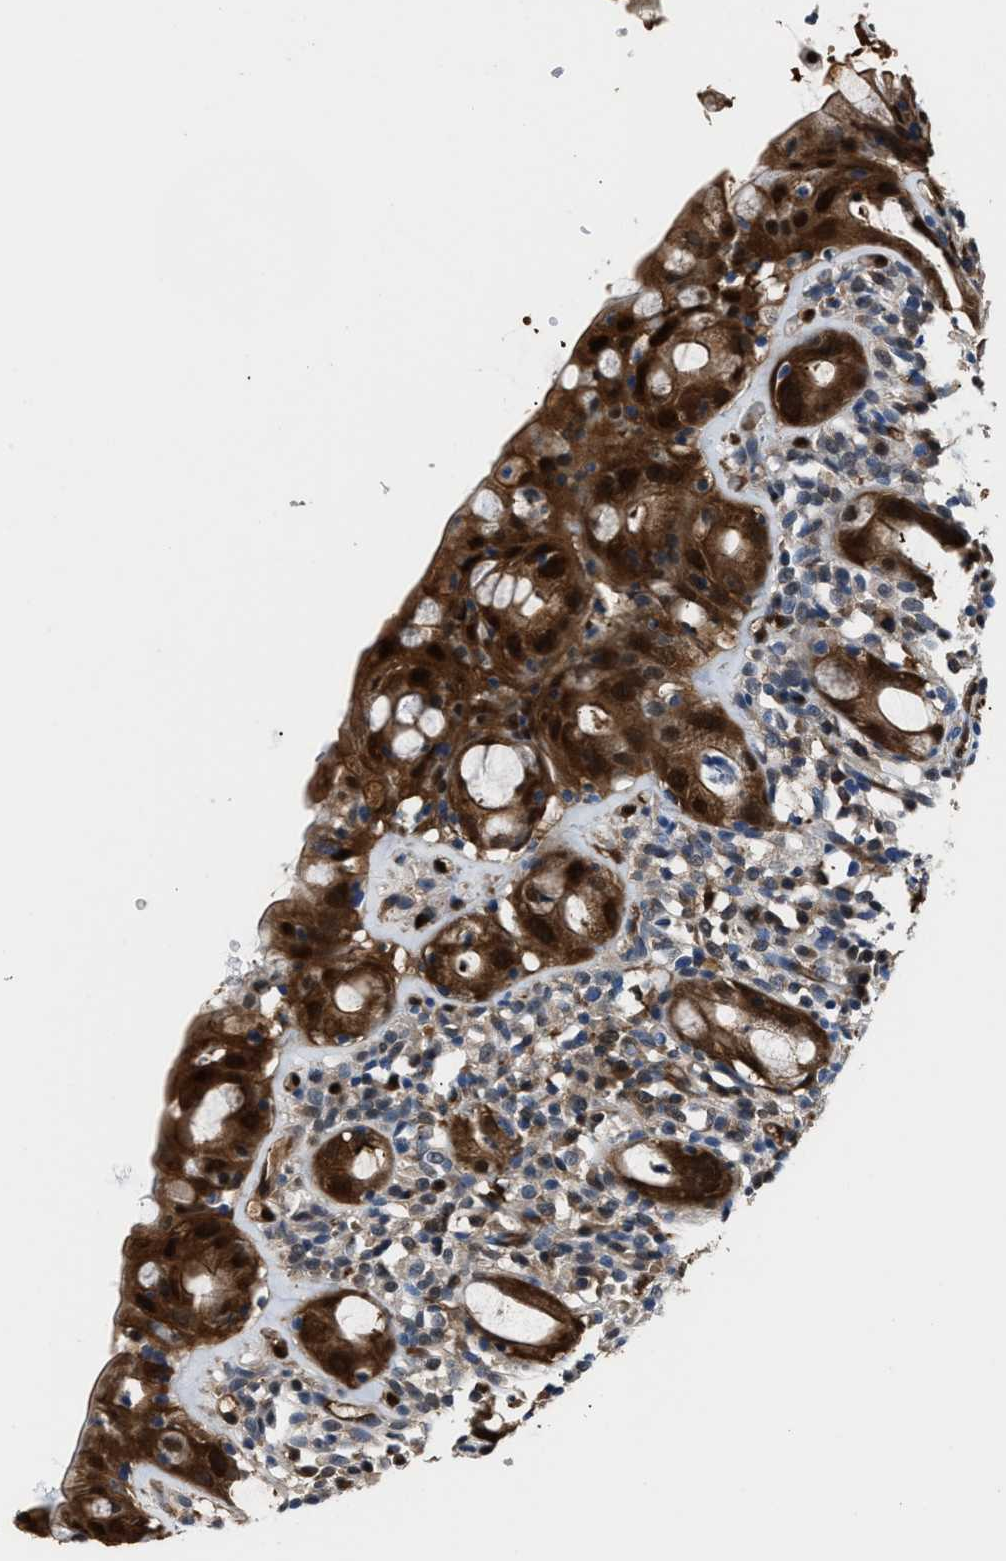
{"staining": {"intensity": "strong", "quantity": "25%-75%", "location": "cytoplasmic/membranous,nuclear"}, "tissue": "rectum", "cell_type": "Glandular cells", "image_type": "normal", "snomed": [{"axis": "morphology", "description": "Normal tissue, NOS"}, {"axis": "topography", "description": "Rectum"}], "caption": "Strong cytoplasmic/membranous,nuclear staining is identified in approximately 25%-75% of glandular cells in unremarkable rectum.", "gene": "PPA1", "patient": {"sex": "male", "age": 44}}